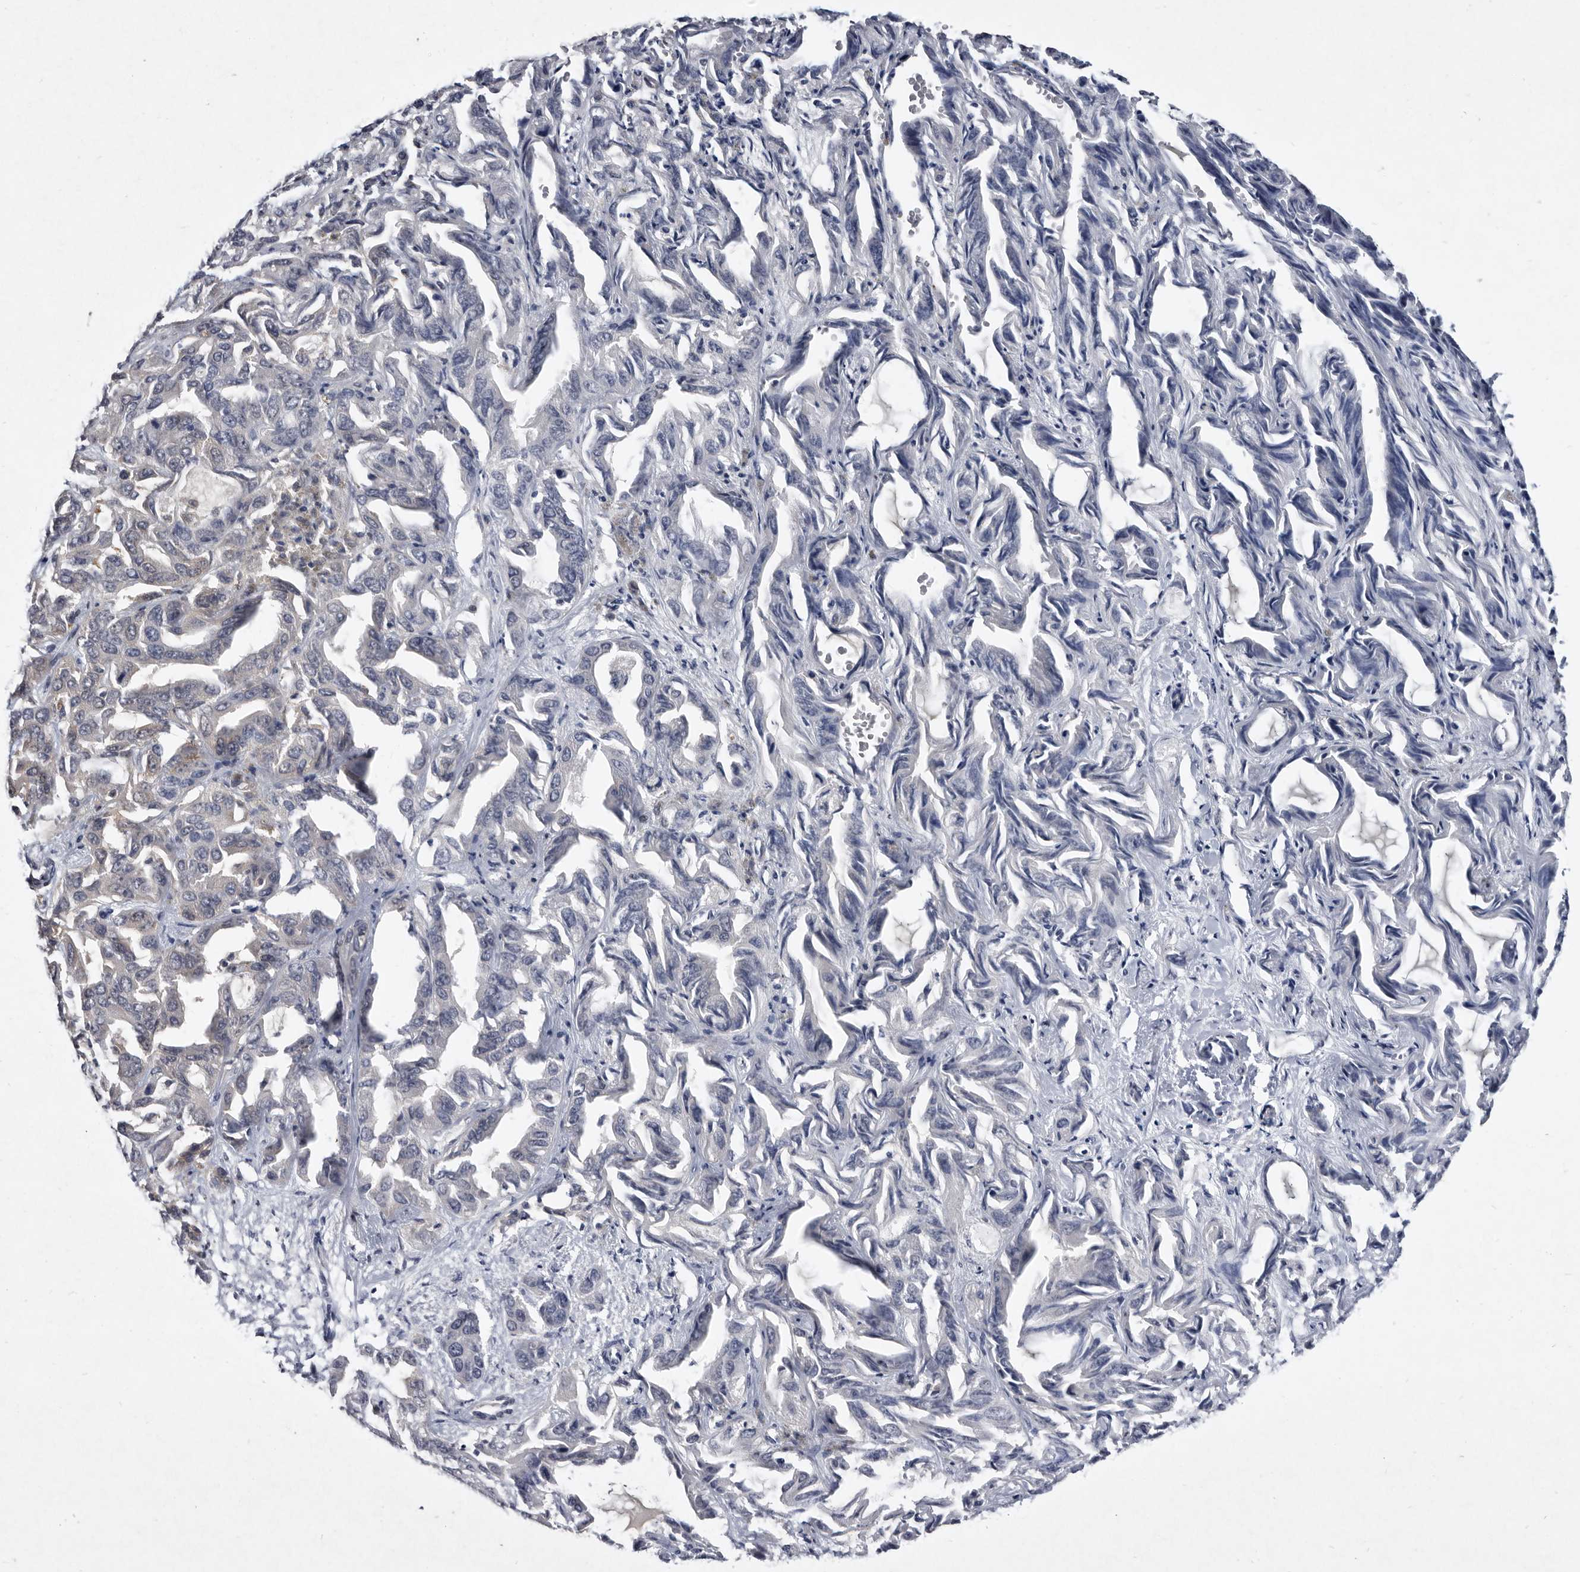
{"staining": {"intensity": "weak", "quantity": "25%-75%", "location": "cytoplasmic/membranous"}, "tissue": "liver cancer", "cell_type": "Tumor cells", "image_type": "cancer", "snomed": [{"axis": "morphology", "description": "Cholangiocarcinoma"}, {"axis": "topography", "description": "Liver"}], "caption": "An IHC photomicrograph of neoplastic tissue is shown. Protein staining in brown labels weak cytoplasmic/membranous positivity in cholangiocarcinoma (liver) within tumor cells.", "gene": "SERPINB8", "patient": {"sex": "female", "age": 52}}